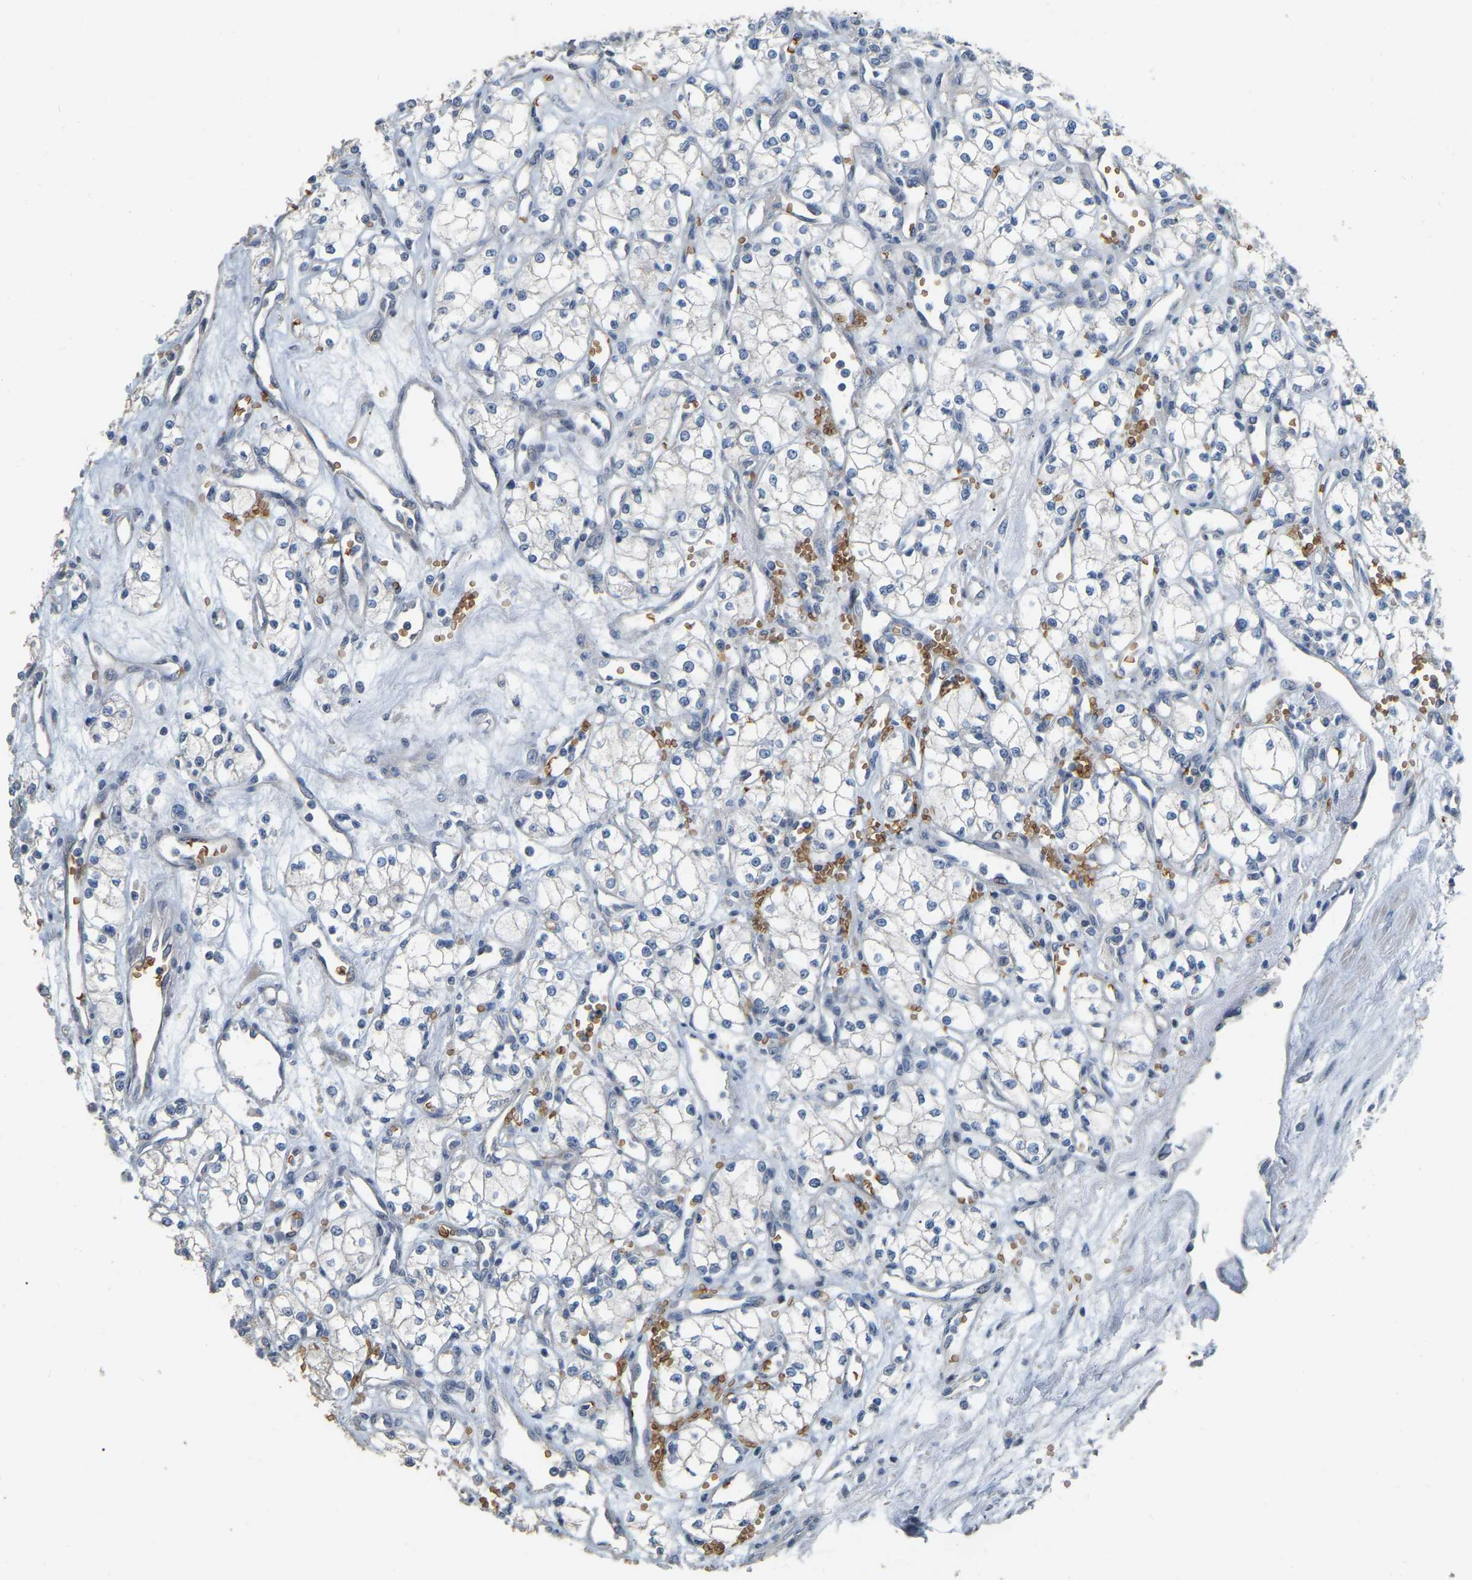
{"staining": {"intensity": "negative", "quantity": "none", "location": "none"}, "tissue": "renal cancer", "cell_type": "Tumor cells", "image_type": "cancer", "snomed": [{"axis": "morphology", "description": "Adenocarcinoma, NOS"}, {"axis": "topography", "description": "Kidney"}], "caption": "A high-resolution micrograph shows IHC staining of adenocarcinoma (renal), which displays no significant positivity in tumor cells.", "gene": "CFAP298", "patient": {"sex": "male", "age": 59}}